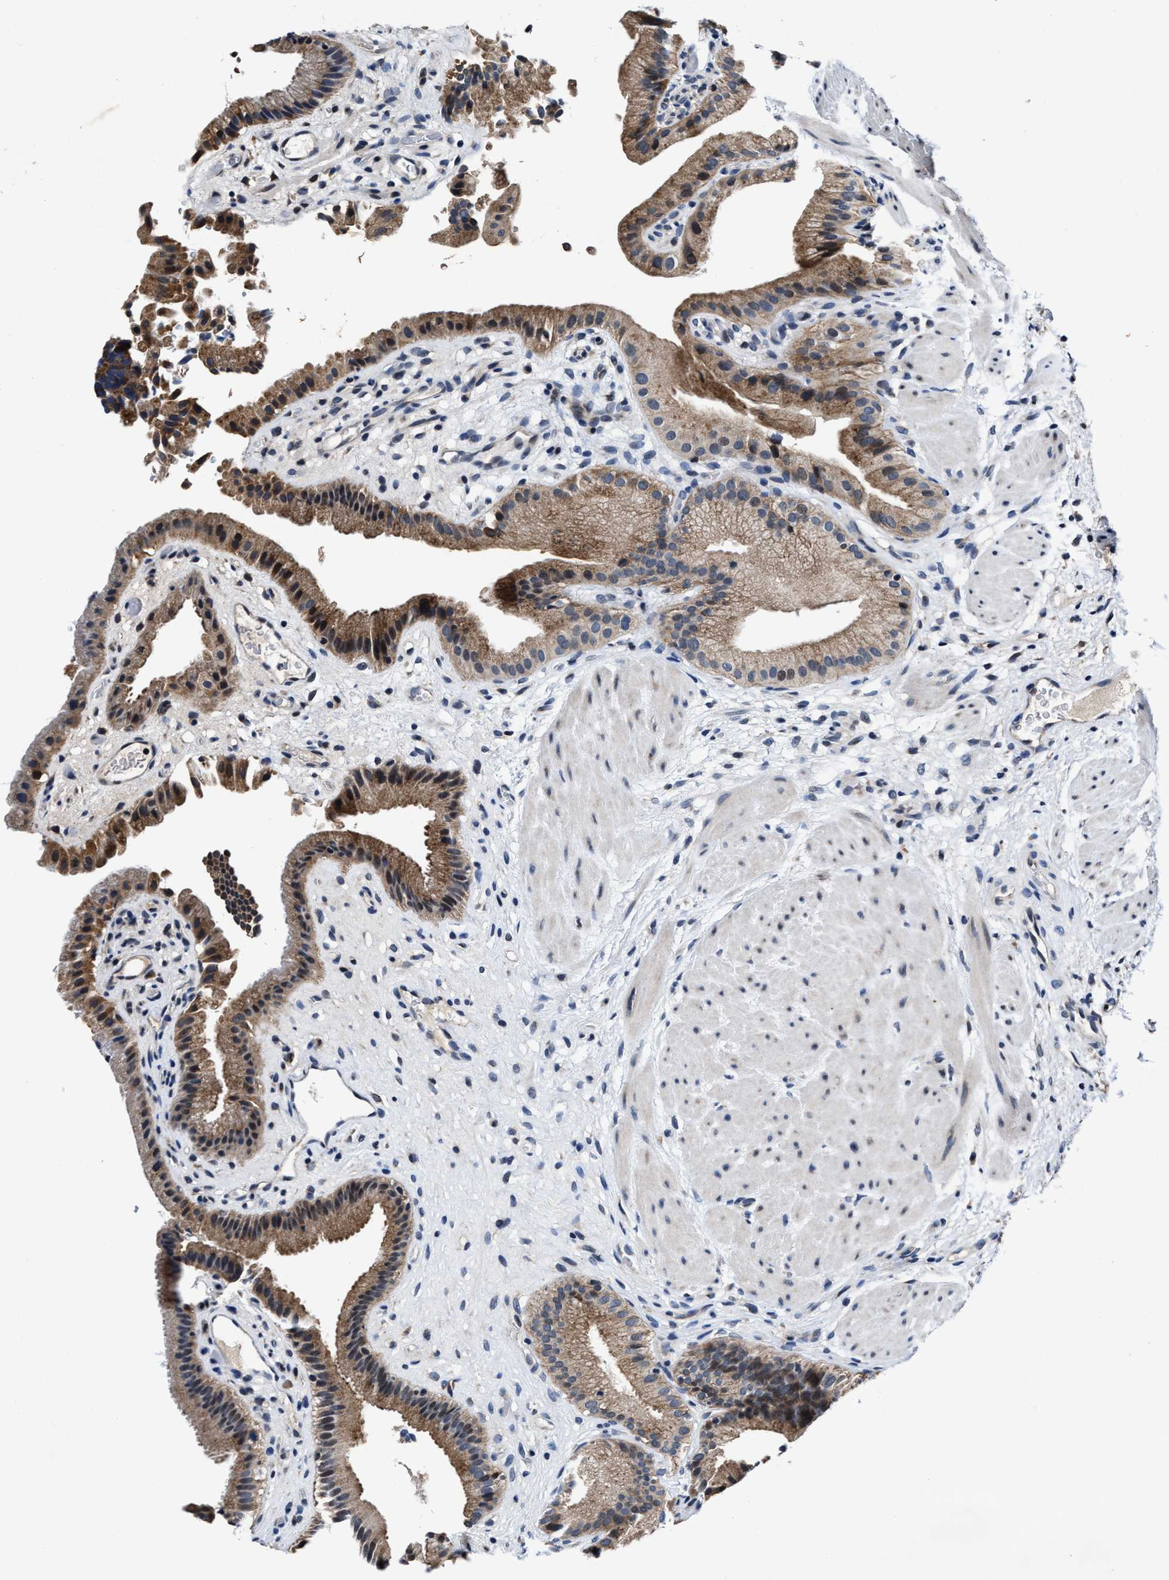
{"staining": {"intensity": "moderate", "quantity": ">75%", "location": "cytoplasmic/membranous"}, "tissue": "gallbladder", "cell_type": "Glandular cells", "image_type": "normal", "snomed": [{"axis": "morphology", "description": "Normal tissue, NOS"}, {"axis": "topography", "description": "Gallbladder"}], "caption": "Protein expression by immunohistochemistry (IHC) displays moderate cytoplasmic/membranous positivity in about >75% of glandular cells in benign gallbladder.", "gene": "TMEM53", "patient": {"sex": "male", "age": 49}}